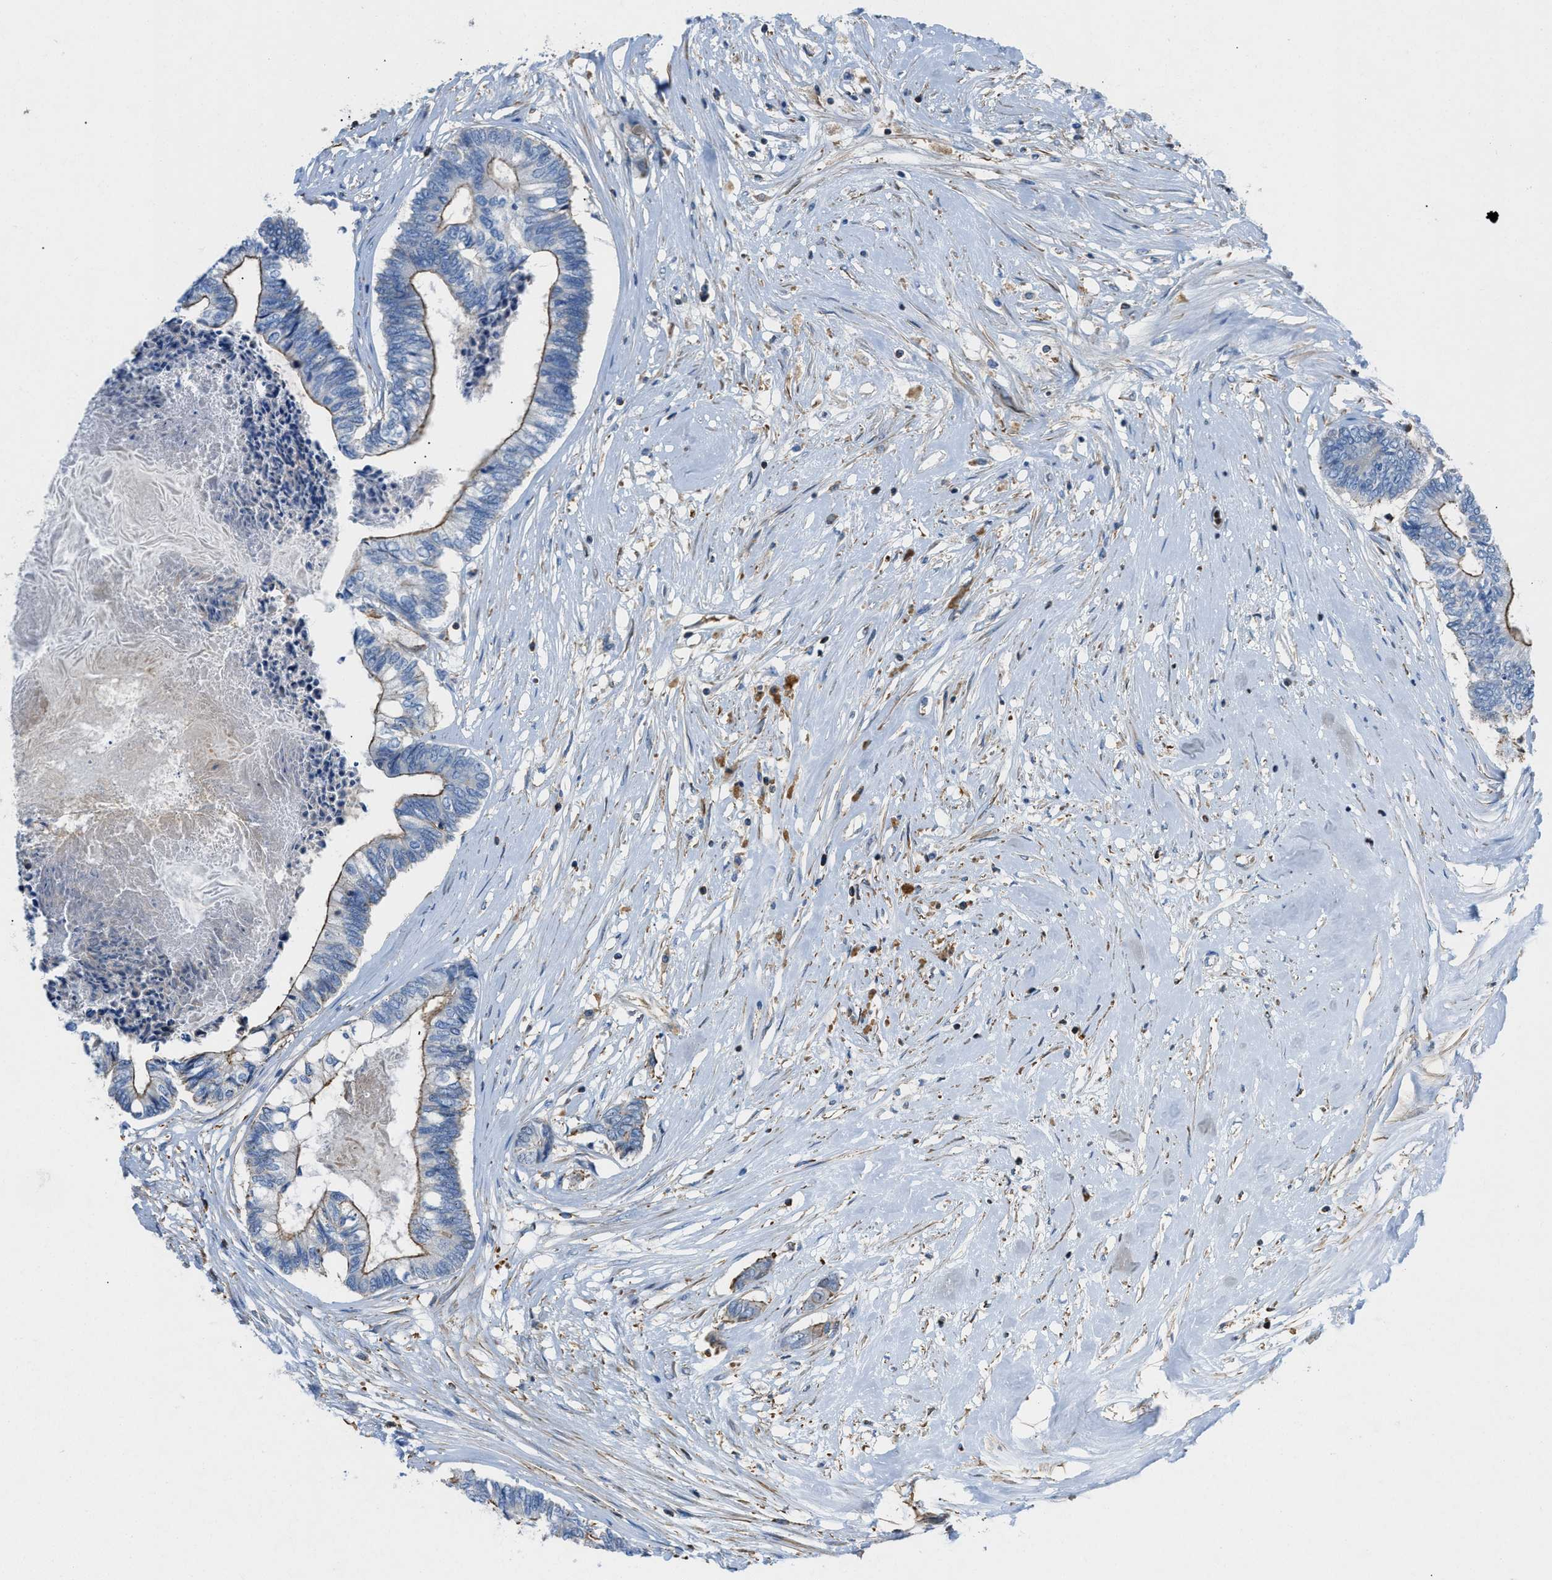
{"staining": {"intensity": "moderate", "quantity": "<25%", "location": "cytoplasmic/membranous"}, "tissue": "colorectal cancer", "cell_type": "Tumor cells", "image_type": "cancer", "snomed": [{"axis": "morphology", "description": "Adenocarcinoma, NOS"}, {"axis": "topography", "description": "Rectum"}], "caption": "A brown stain highlights moderate cytoplasmic/membranous staining of a protein in adenocarcinoma (colorectal) tumor cells.", "gene": "ATP6V0D1", "patient": {"sex": "male", "age": 63}}